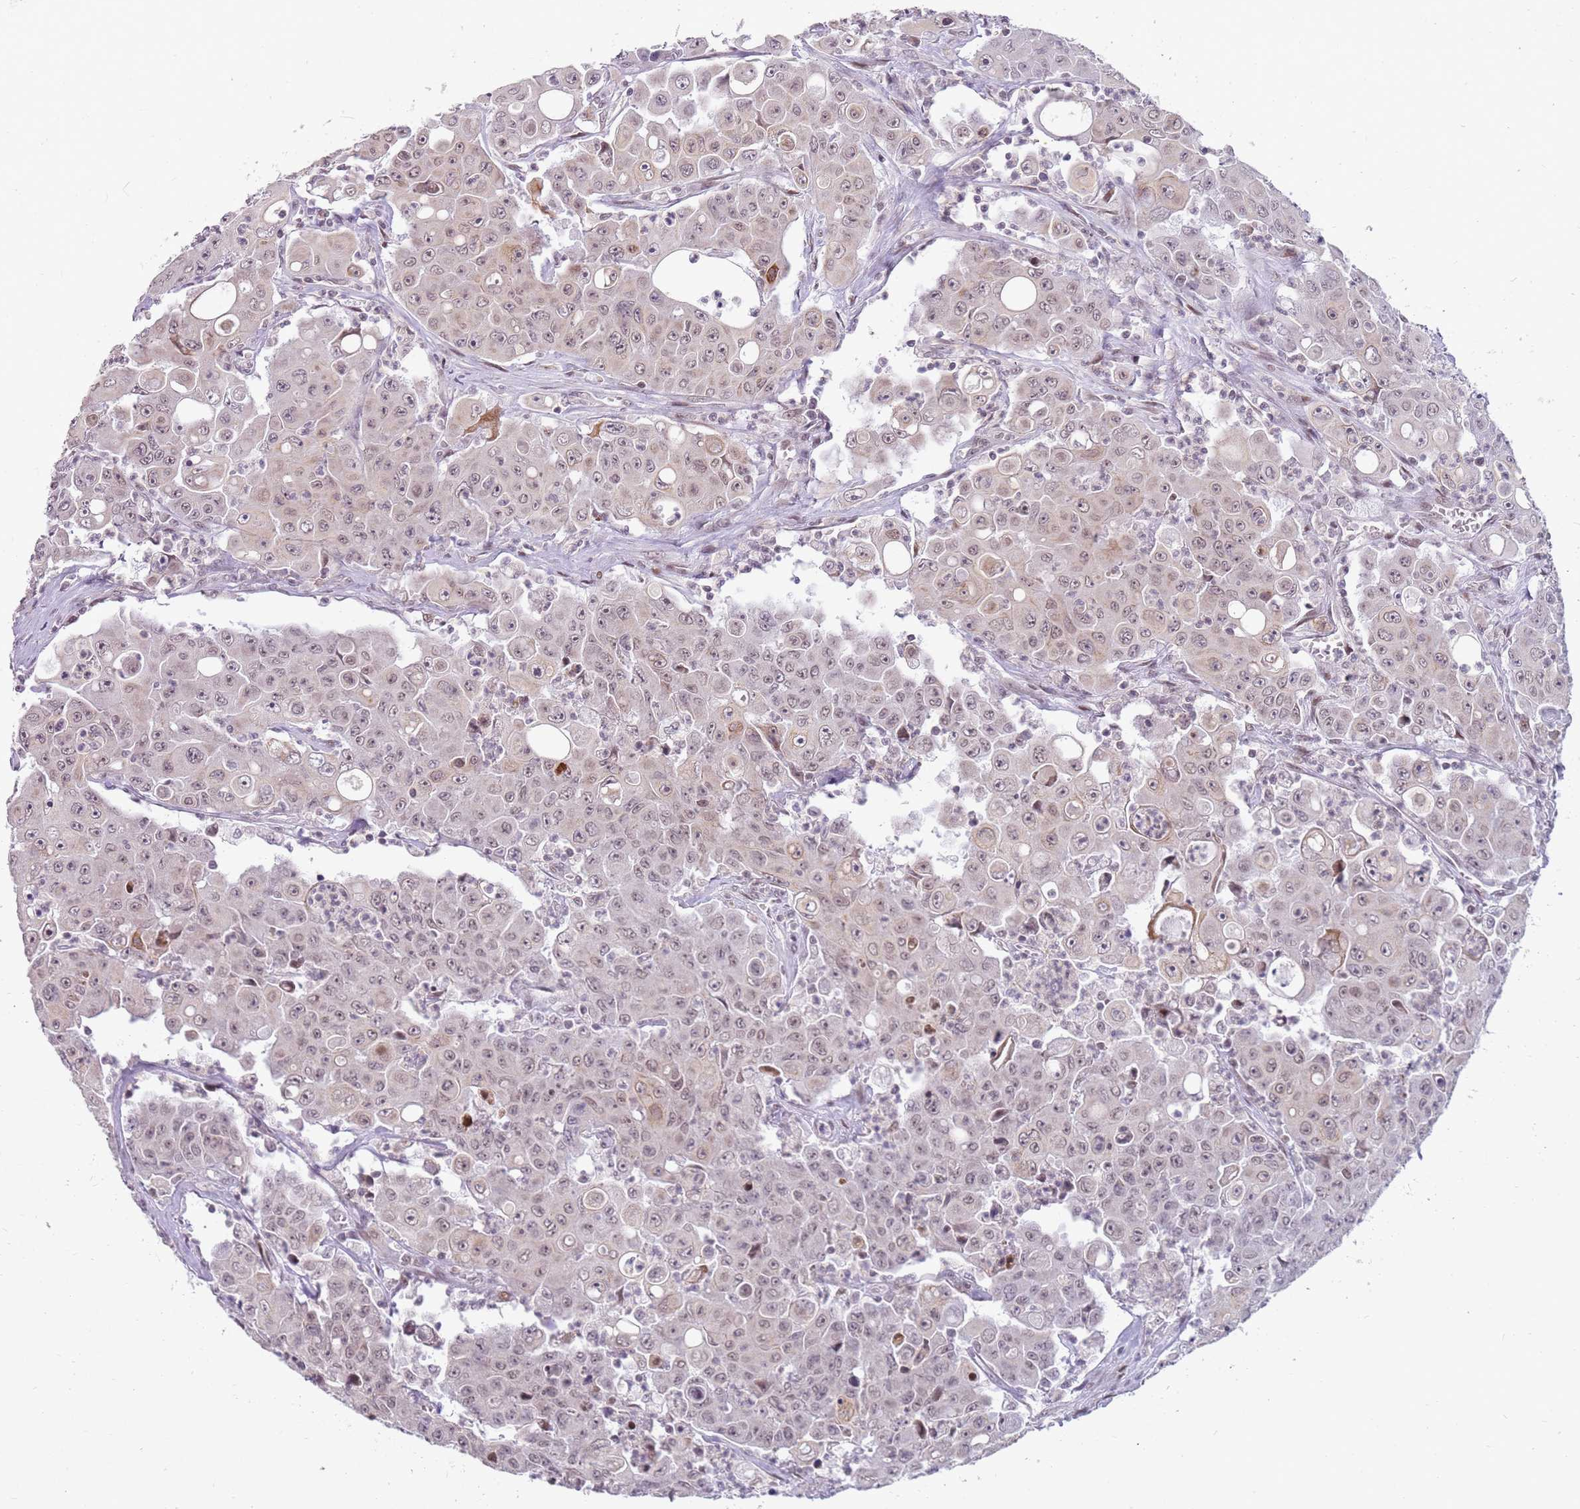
{"staining": {"intensity": "weak", "quantity": "<25%", "location": "nuclear"}, "tissue": "colorectal cancer", "cell_type": "Tumor cells", "image_type": "cancer", "snomed": [{"axis": "morphology", "description": "Adenocarcinoma, NOS"}, {"axis": "topography", "description": "Colon"}], "caption": "Immunohistochemistry (IHC) image of neoplastic tissue: colorectal adenocarcinoma stained with DAB (3,3'-diaminobenzidine) reveals no significant protein expression in tumor cells.", "gene": "PHC2", "patient": {"sex": "male", "age": 51}}